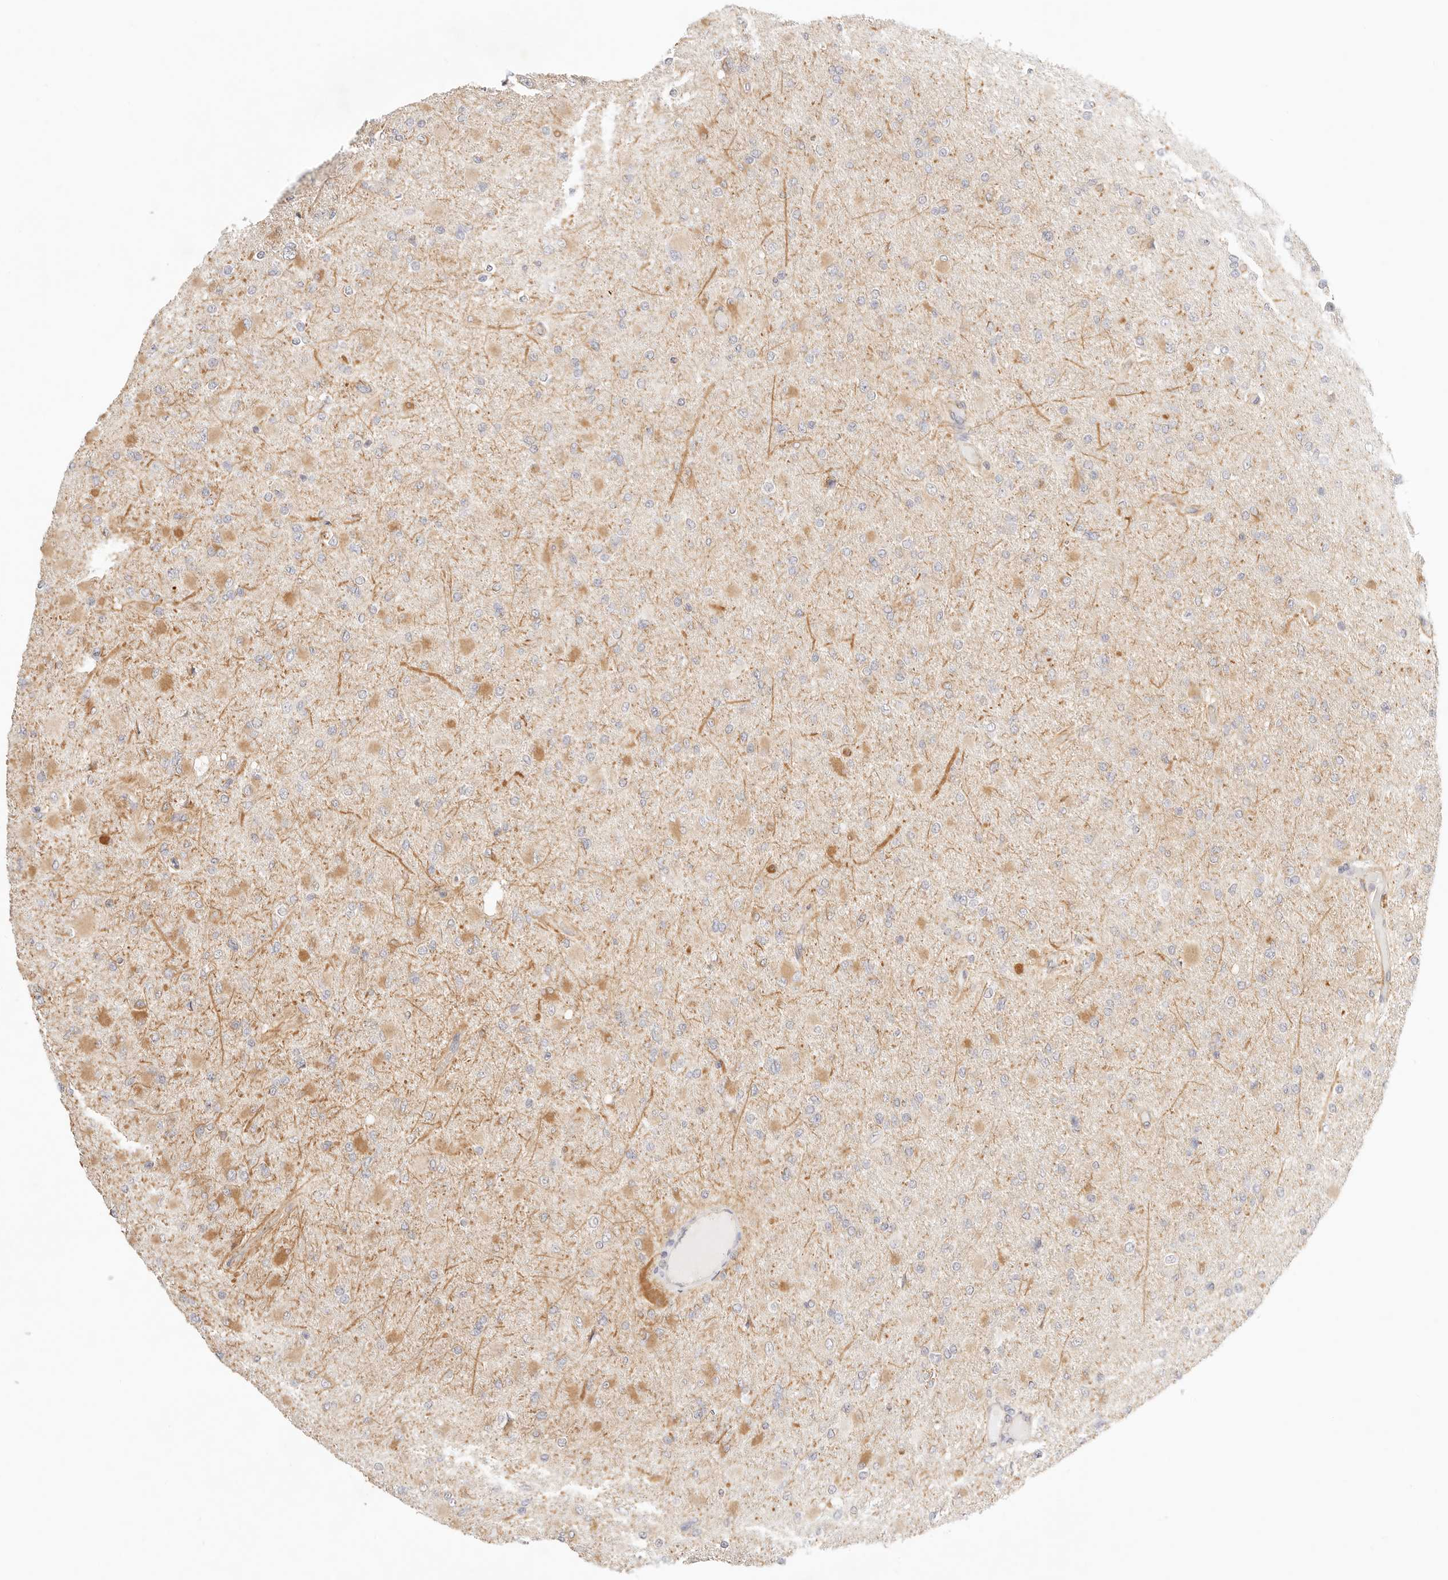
{"staining": {"intensity": "negative", "quantity": "none", "location": "none"}, "tissue": "glioma", "cell_type": "Tumor cells", "image_type": "cancer", "snomed": [{"axis": "morphology", "description": "Glioma, malignant, High grade"}, {"axis": "topography", "description": "Cerebral cortex"}], "caption": "A high-resolution micrograph shows immunohistochemistry (IHC) staining of malignant high-grade glioma, which displays no significant positivity in tumor cells.", "gene": "ZC3H11A", "patient": {"sex": "female", "age": 36}}